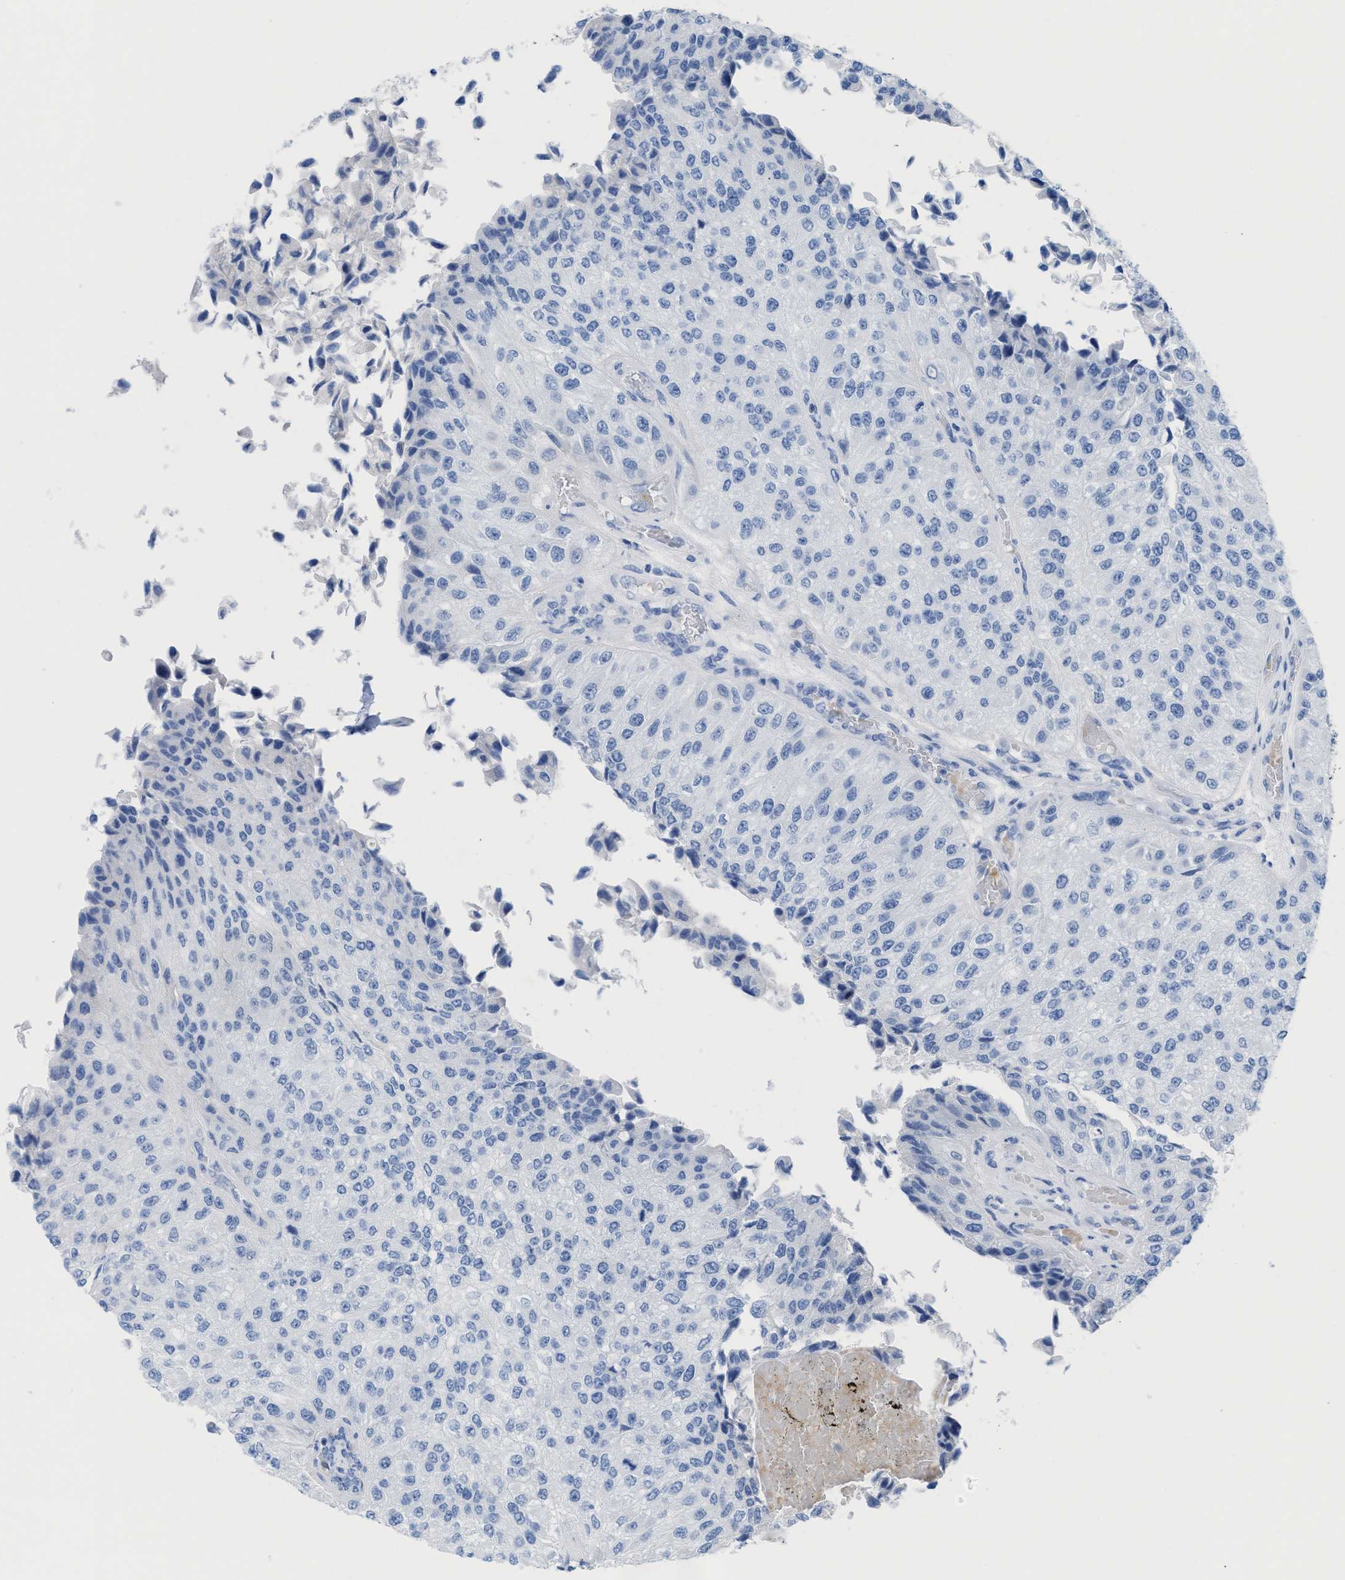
{"staining": {"intensity": "negative", "quantity": "none", "location": "none"}, "tissue": "urothelial cancer", "cell_type": "Tumor cells", "image_type": "cancer", "snomed": [{"axis": "morphology", "description": "Urothelial carcinoma, High grade"}, {"axis": "topography", "description": "Kidney"}, {"axis": "topography", "description": "Urinary bladder"}], "caption": "Tumor cells are negative for protein expression in human high-grade urothelial carcinoma. The staining was performed using DAB (3,3'-diaminobenzidine) to visualize the protein expression in brown, while the nuclei were stained in blue with hematoxylin (Magnification: 20x).", "gene": "ANKFN1", "patient": {"sex": "male", "age": 77}}